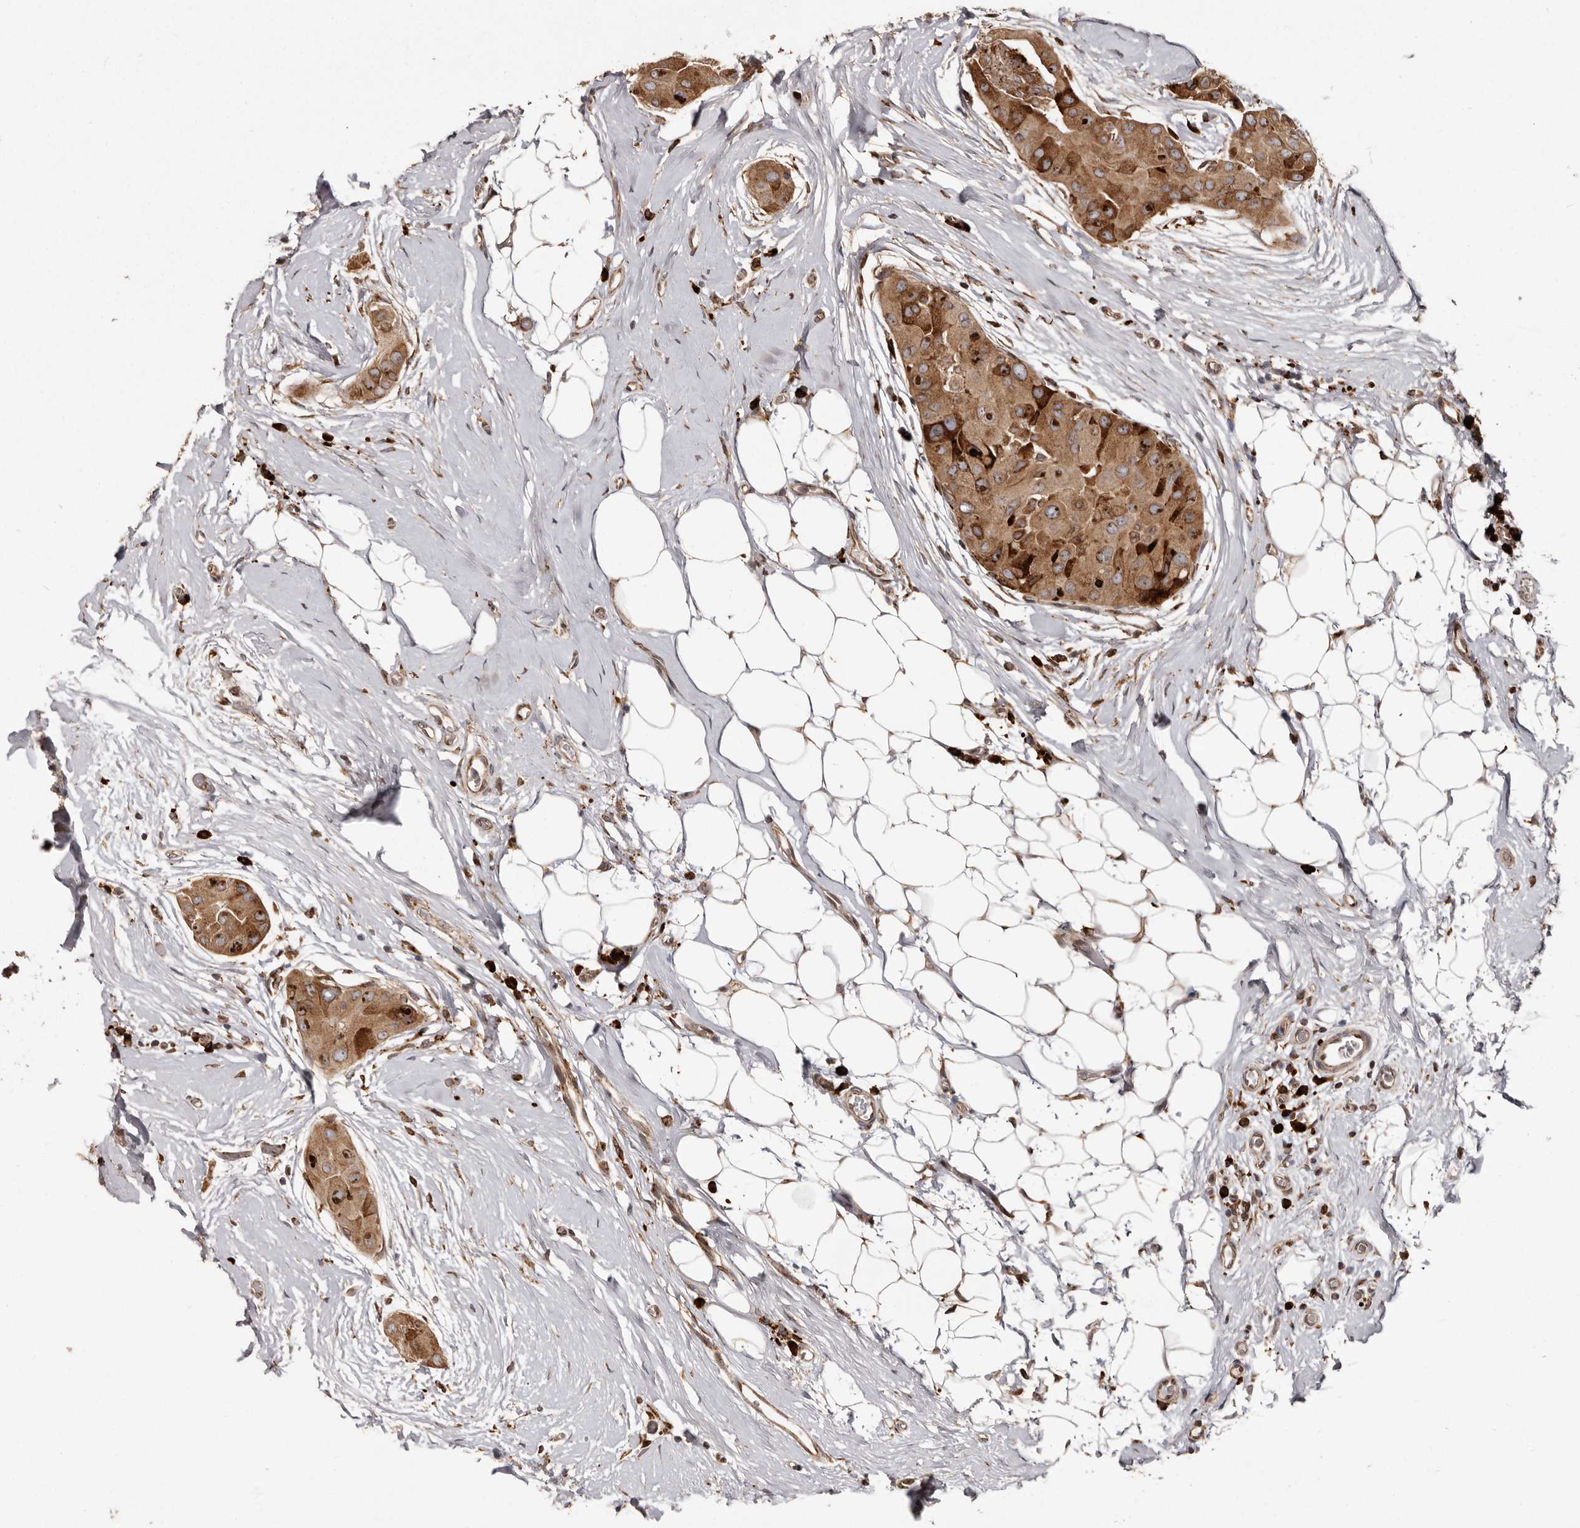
{"staining": {"intensity": "moderate", "quantity": ">75%", "location": "cytoplasmic/membranous"}, "tissue": "thyroid cancer", "cell_type": "Tumor cells", "image_type": "cancer", "snomed": [{"axis": "morphology", "description": "Papillary adenocarcinoma, NOS"}, {"axis": "topography", "description": "Thyroid gland"}], "caption": "This is a histology image of immunohistochemistry staining of papillary adenocarcinoma (thyroid), which shows moderate positivity in the cytoplasmic/membranous of tumor cells.", "gene": "NUP43", "patient": {"sex": "male", "age": 33}}